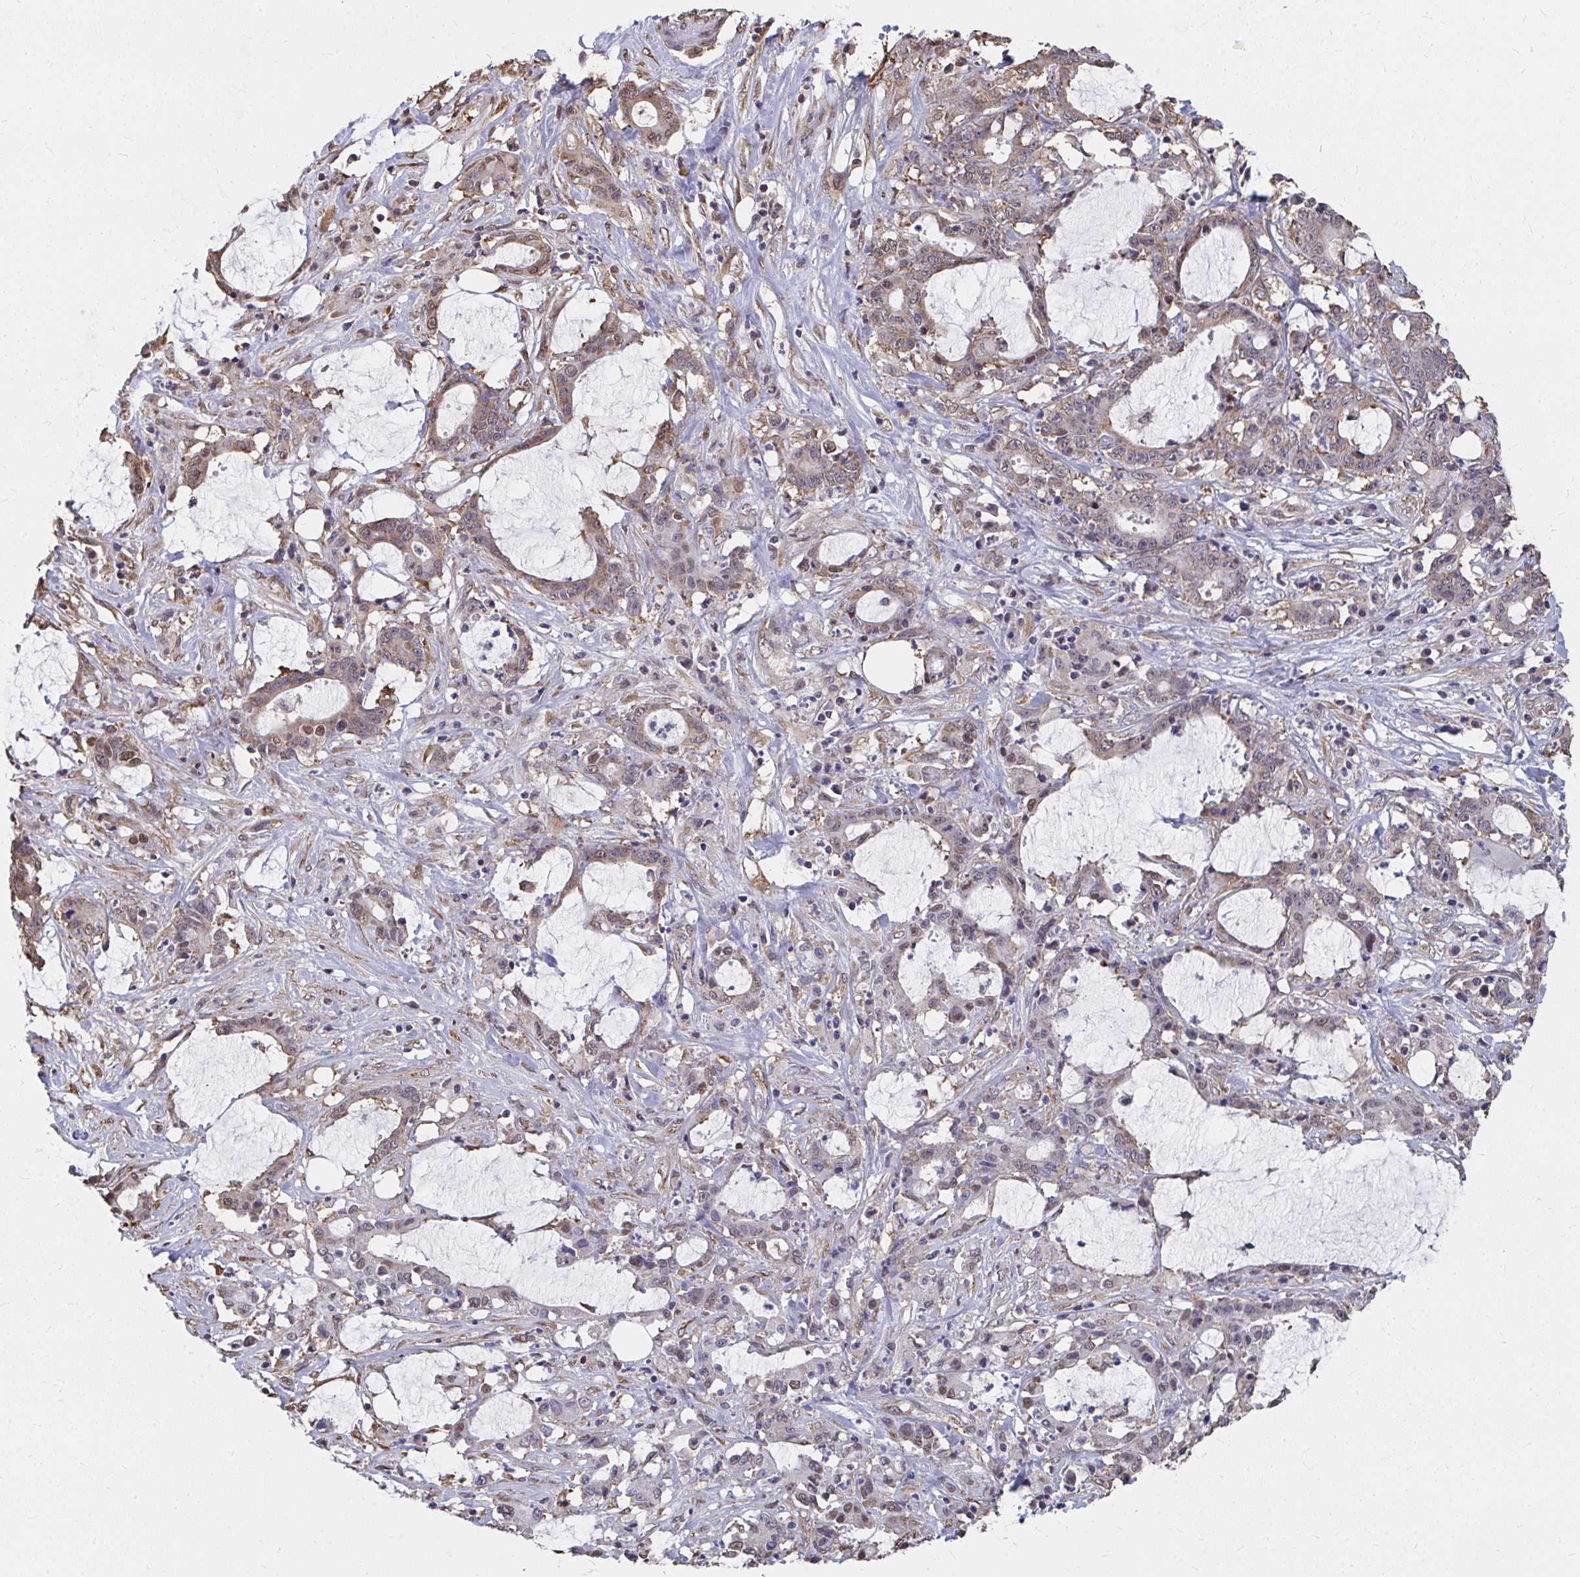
{"staining": {"intensity": "weak", "quantity": "25%-75%", "location": "cytoplasmic/membranous,nuclear"}, "tissue": "stomach cancer", "cell_type": "Tumor cells", "image_type": "cancer", "snomed": [{"axis": "morphology", "description": "Adenocarcinoma, NOS"}, {"axis": "topography", "description": "Stomach, upper"}], "caption": "About 25%-75% of tumor cells in adenocarcinoma (stomach) show weak cytoplasmic/membranous and nuclear protein expression as visualized by brown immunohistochemical staining.", "gene": "SYNCRIP", "patient": {"sex": "male", "age": 68}}